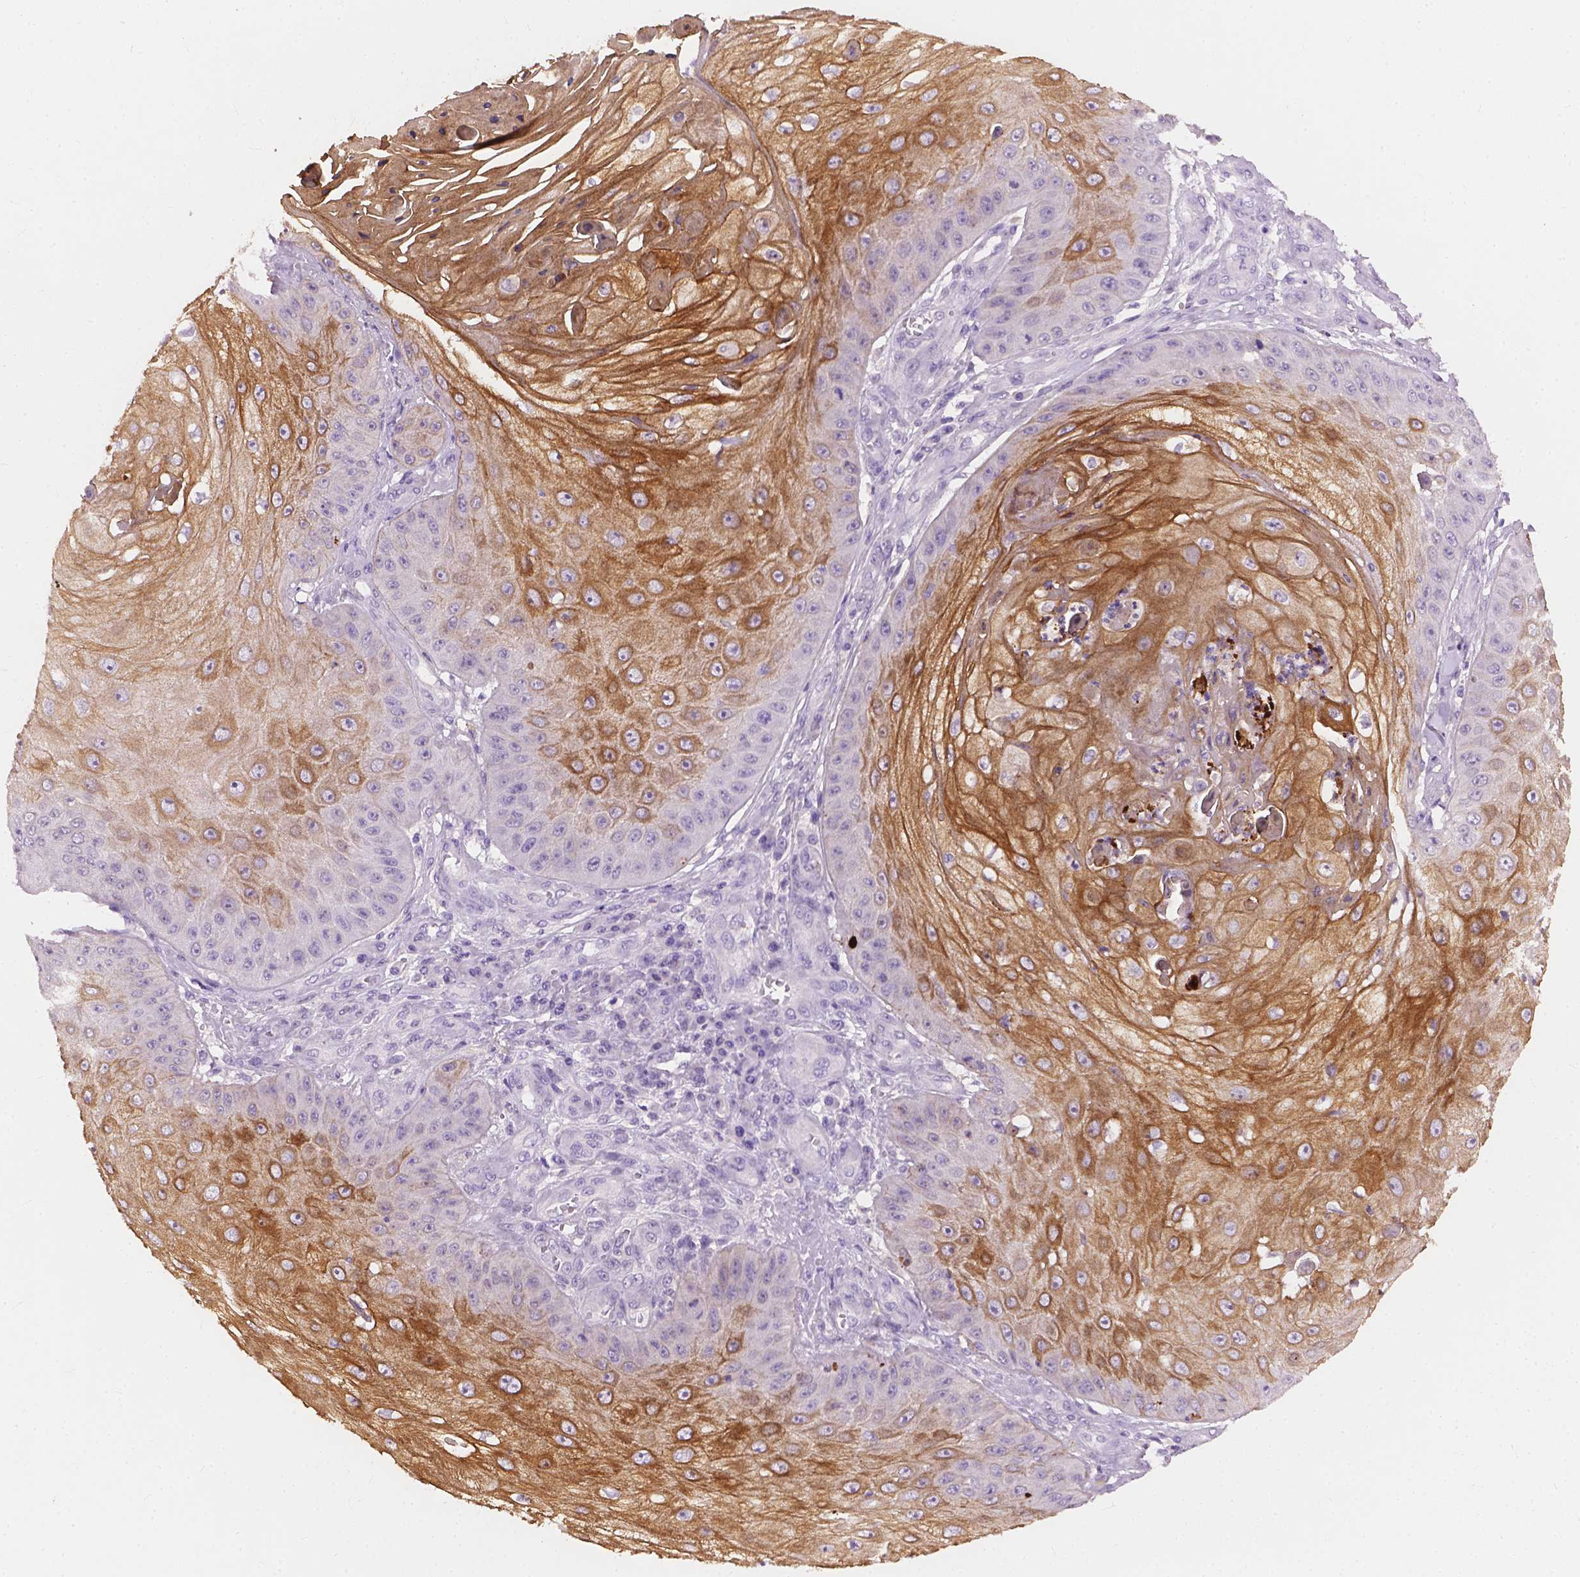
{"staining": {"intensity": "moderate", "quantity": "25%-75%", "location": "cytoplasmic/membranous"}, "tissue": "skin cancer", "cell_type": "Tumor cells", "image_type": "cancer", "snomed": [{"axis": "morphology", "description": "Squamous cell carcinoma, NOS"}, {"axis": "topography", "description": "Skin"}], "caption": "This image reveals skin cancer stained with immunohistochemistry to label a protein in brown. The cytoplasmic/membranous of tumor cells show moderate positivity for the protein. Nuclei are counter-stained blue.", "gene": "KRT17", "patient": {"sex": "male", "age": 70}}